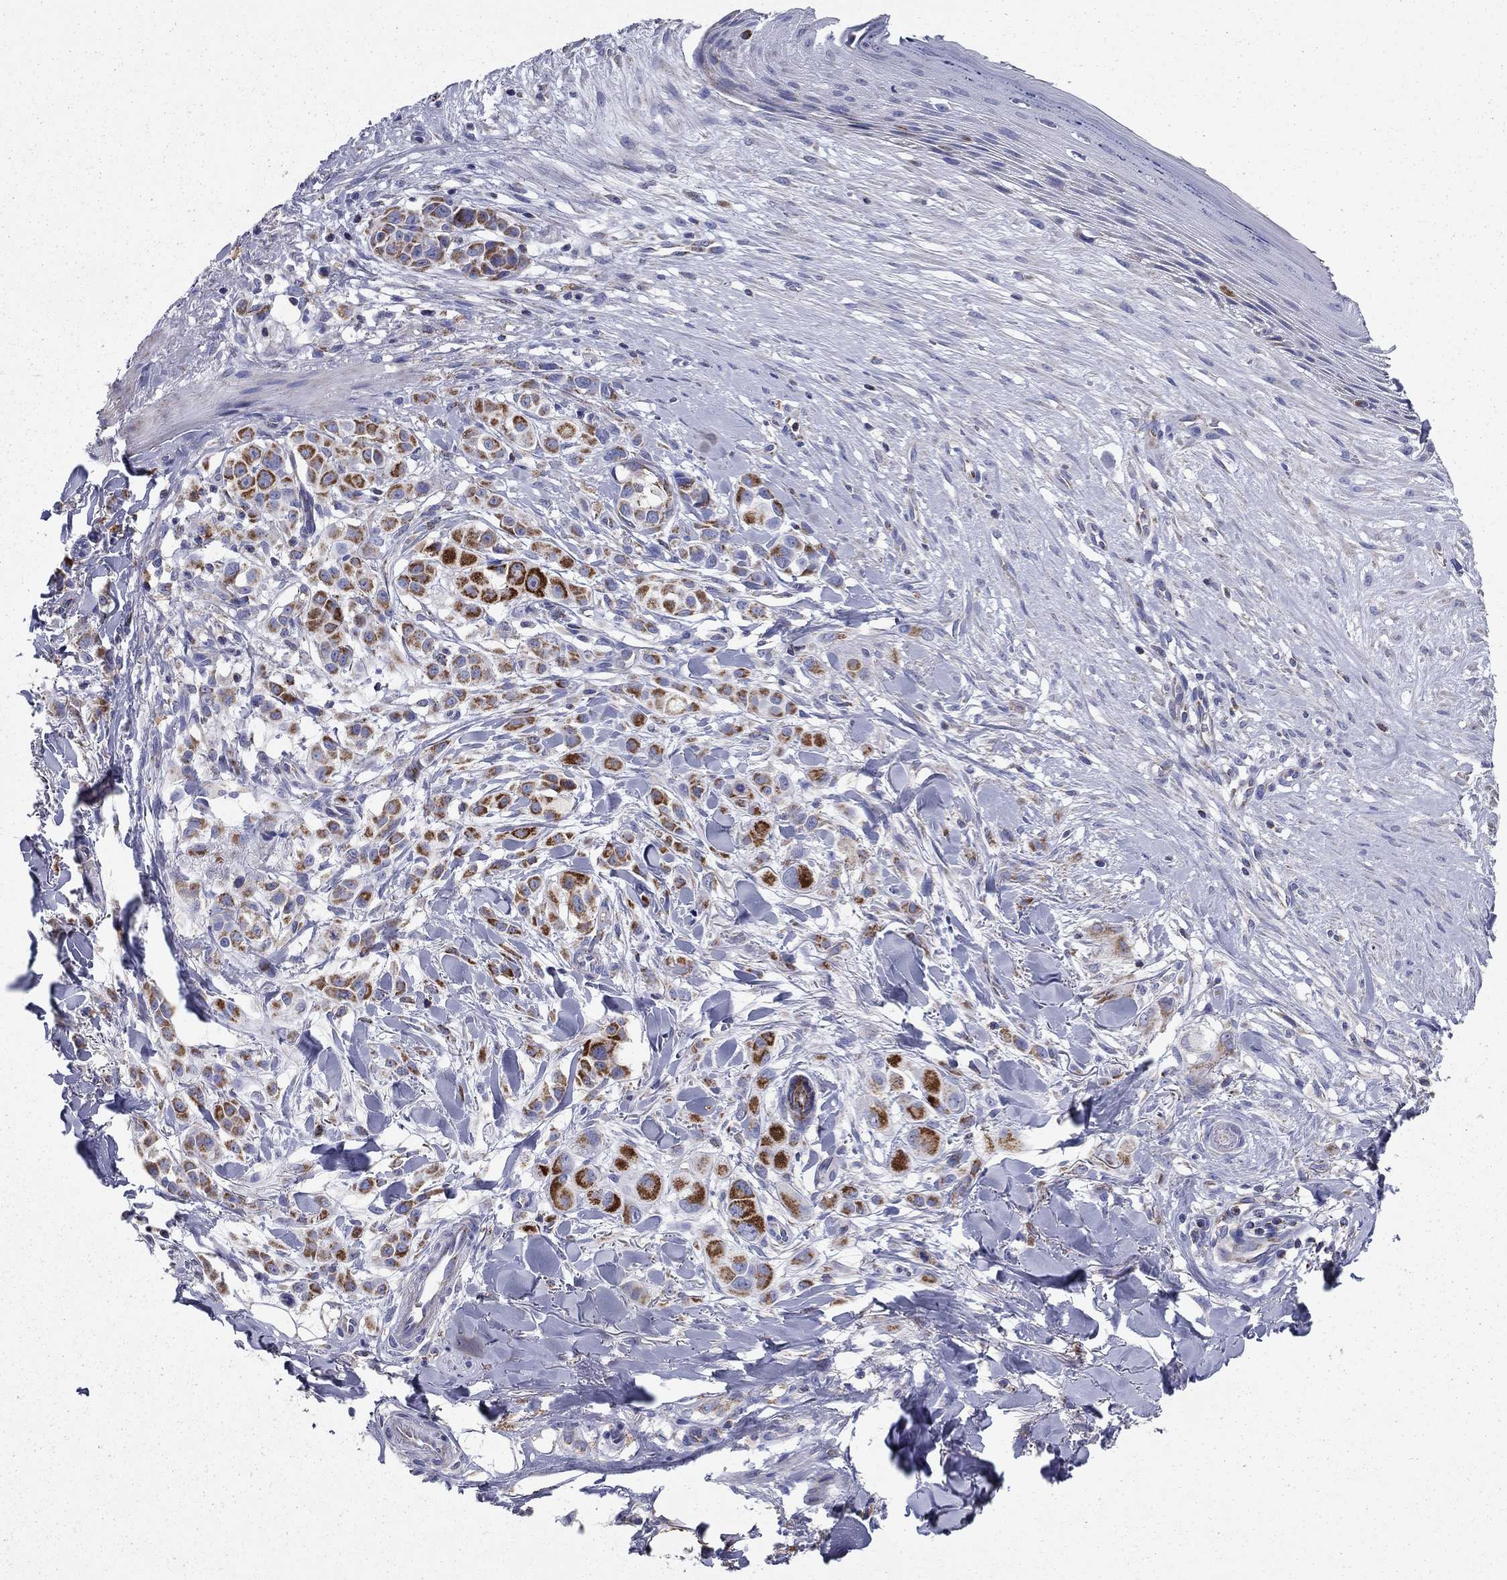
{"staining": {"intensity": "strong", "quantity": "25%-75%", "location": "cytoplasmic/membranous"}, "tissue": "melanoma", "cell_type": "Tumor cells", "image_type": "cancer", "snomed": [{"axis": "morphology", "description": "Malignant melanoma, NOS"}, {"axis": "topography", "description": "Skin"}], "caption": "Immunohistochemistry histopathology image of melanoma stained for a protein (brown), which shows high levels of strong cytoplasmic/membranous positivity in approximately 25%-75% of tumor cells.", "gene": "NDUFA4L2", "patient": {"sex": "male", "age": 57}}